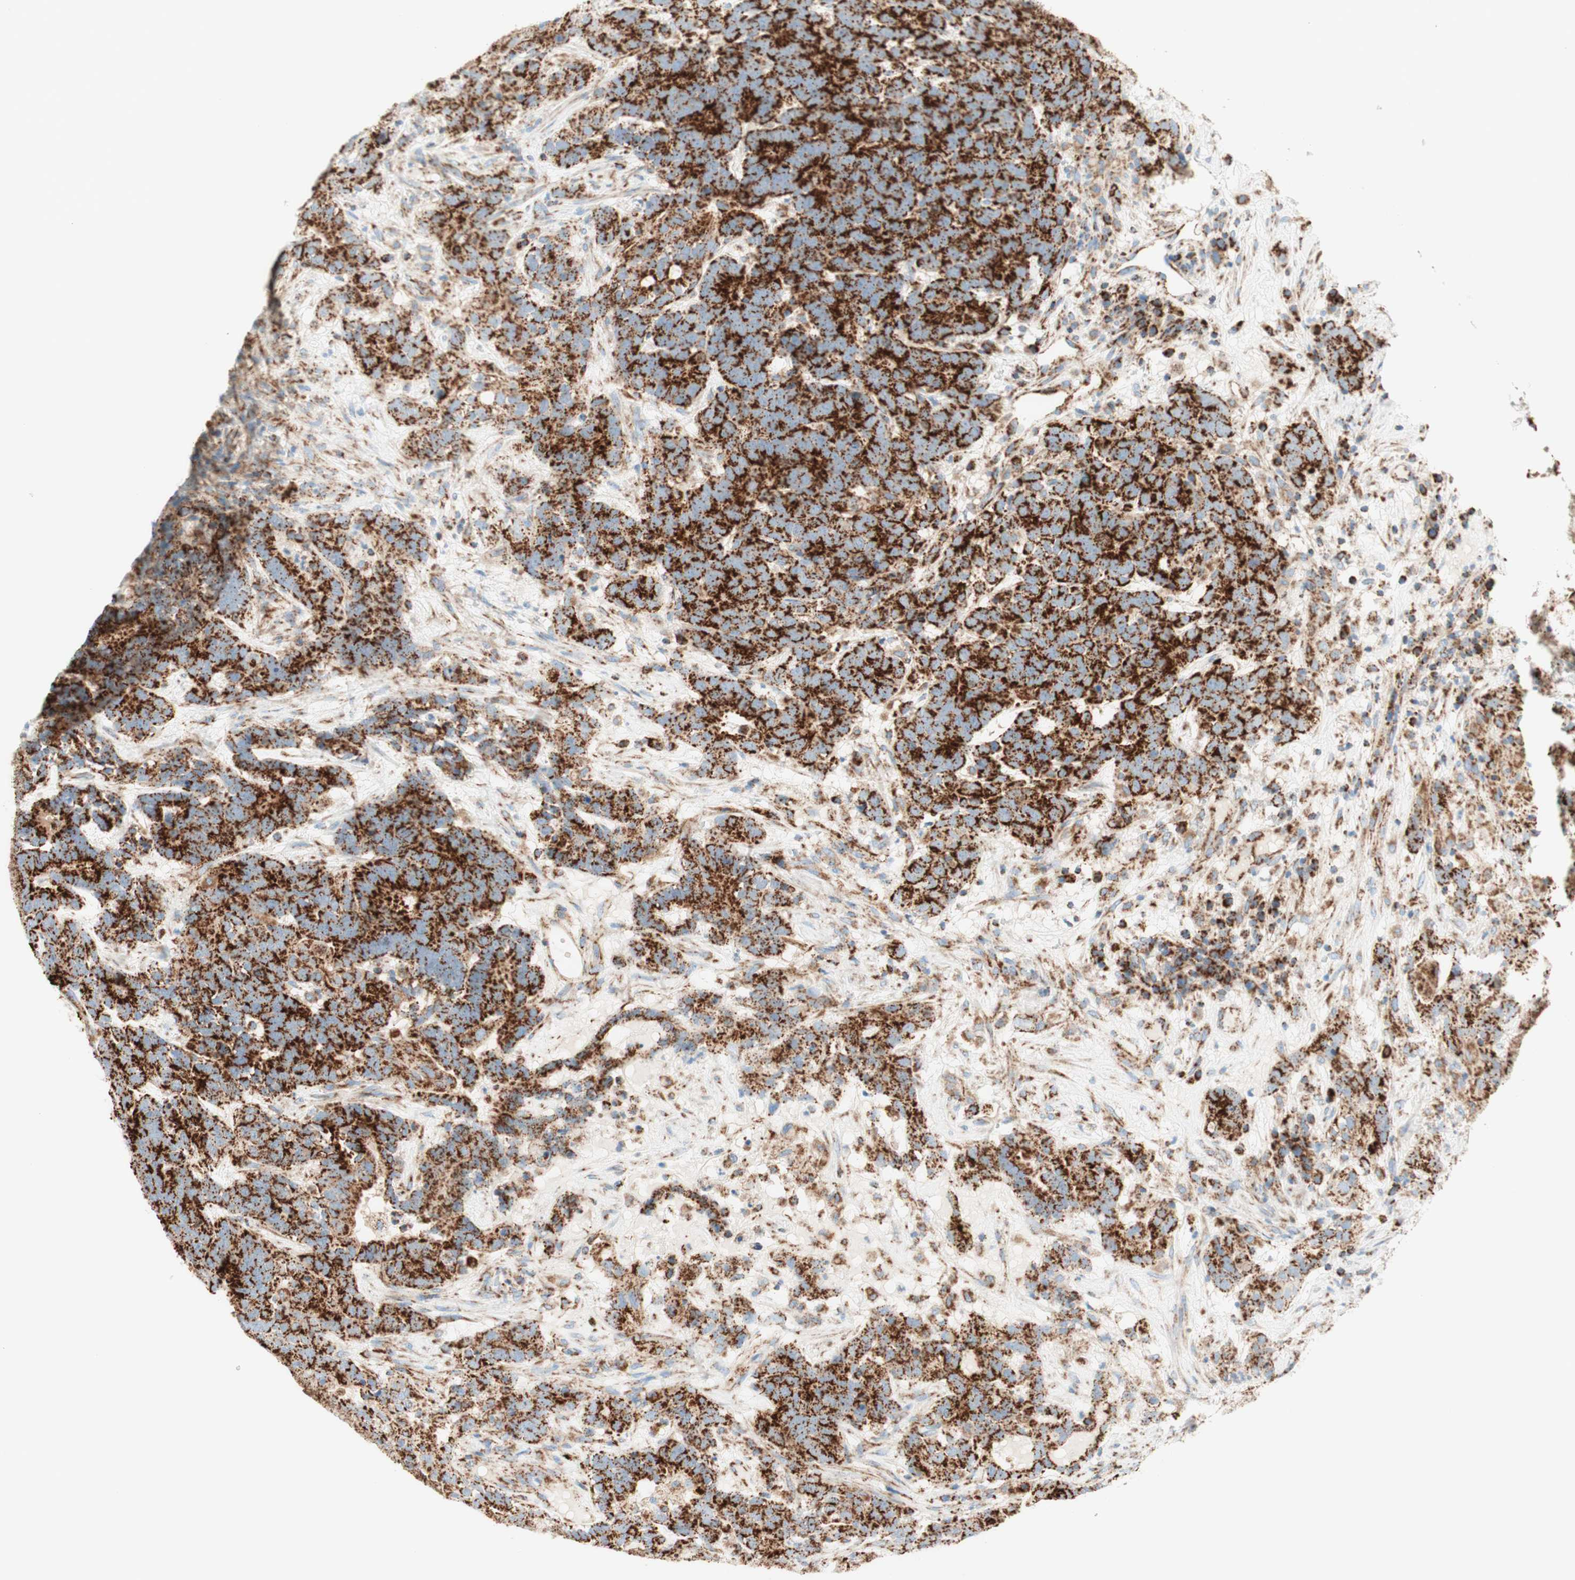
{"staining": {"intensity": "strong", "quantity": ">75%", "location": "cytoplasmic/membranous"}, "tissue": "testis cancer", "cell_type": "Tumor cells", "image_type": "cancer", "snomed": [{"axis": "morphology", "description": "Carcinoma, Embryonal, NOS"}, {"axis": "topography", "description": "Testis"}], "caption": "Protein analysis of testis cancer (embryonal carcinoma) tissue displays strong cytoplasmic/membranous expression in about >75% of tumor cells. The staining is performed using DAB (3,3'-diaminobenzidine) brown chromogen to label protein expression. The nuclei are counter-stained blue using hematoxylin.", "gene": "TOMM20", "patient": {"sex": "male", "age": 26}}